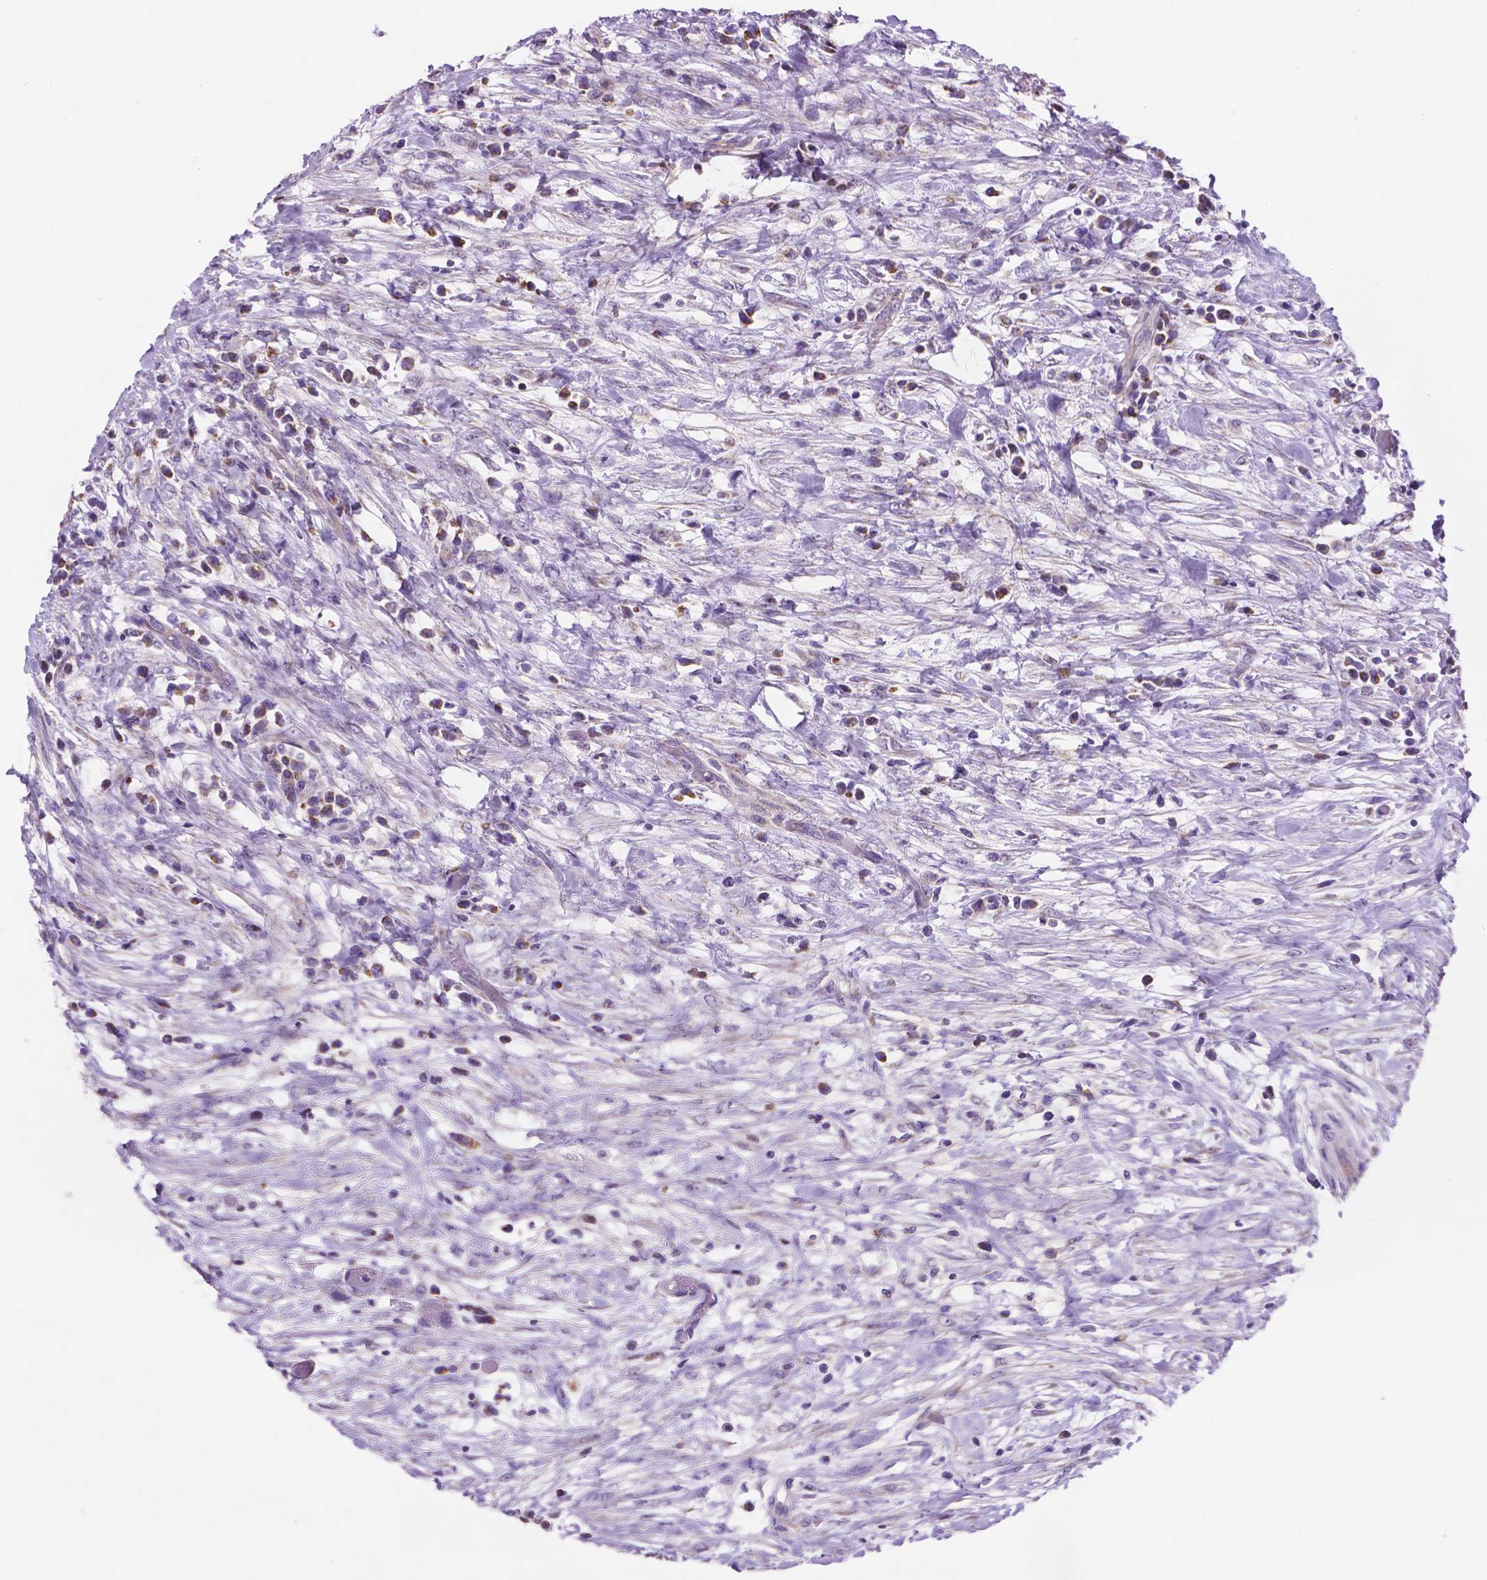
{"staining": {"intensity": "negative", "quantity": "none", "location": "none"}, "tissue": "lymphoma", "cell_type": "Tumor cells", "image_type": "cancer", "snomed": [{"axis": "morphology", "description": "Malignant lymphoma, non-Hodgkin's type, High grade"}, {"axis": "topography", "description": "Soft tissue"}], "caption": "A high-resolution photomicrograph shows immunohistochemistry (IHC) staining of malignant lymphoma, non-Hodgkin's type (high-grade), which reveals no significant positivity in tumor cells. (DAB (3,3'-diaminobenzidine) IHC, high magnification).", "gene": "CSPG5", "patient": {"sex": "female", "age": 56}}